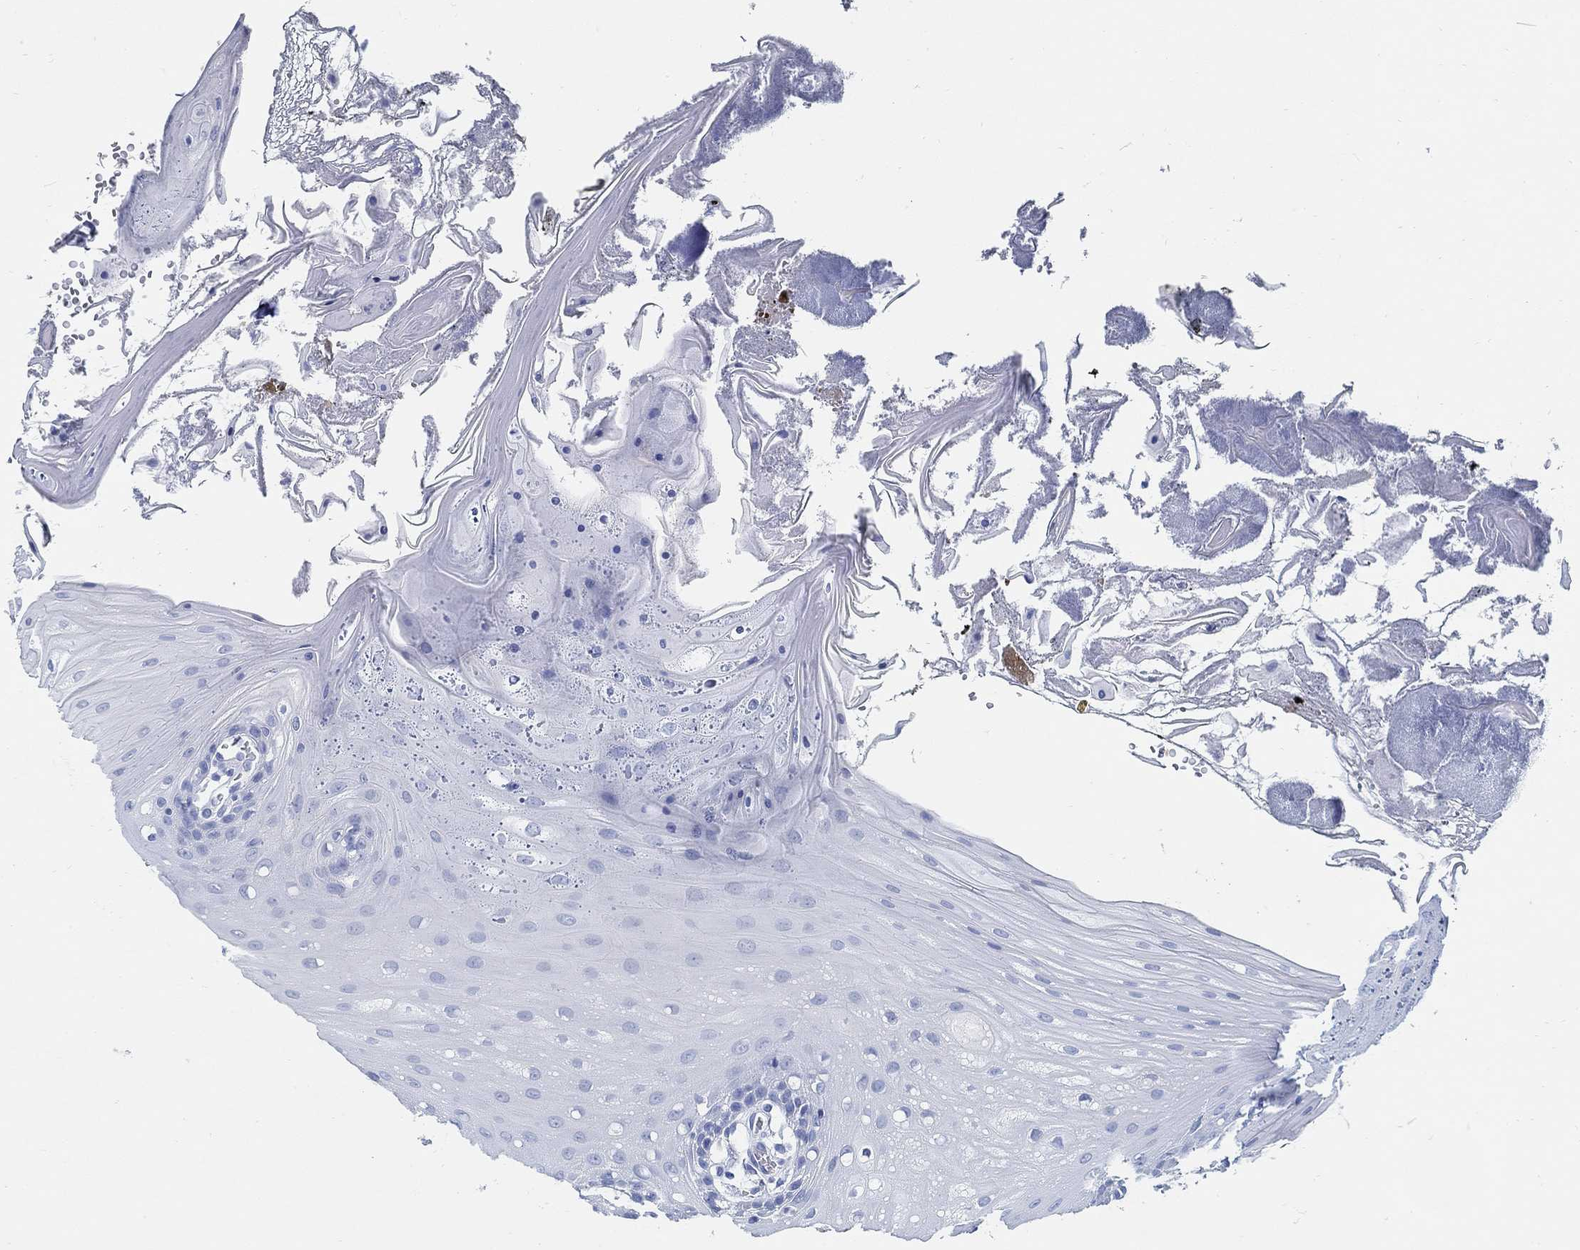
{"staining": {"intensity": "negative", "quantity": "none", "location": "none"}, "tissue": "oral mucosa", "cell_type": "Squamous epithelial cells", "image_type": "normal", "snomed": [{"axis": "morphology", "description": "Normal tissue, NOS"}, {"axis": "morphology", "description": "Squamous cell carcinoma, NOS"}, {"axis": "topography", "description": "Oral tissue"}, {"axis": "topography", "description": "Head-Neck"}], "caption": "An image of oral mucosa stained for a protein demonstrates no brown staining in squamous epithelial cells.", "gene": "SLC45A1", "patient": {"sex": "male", "age": 69}}